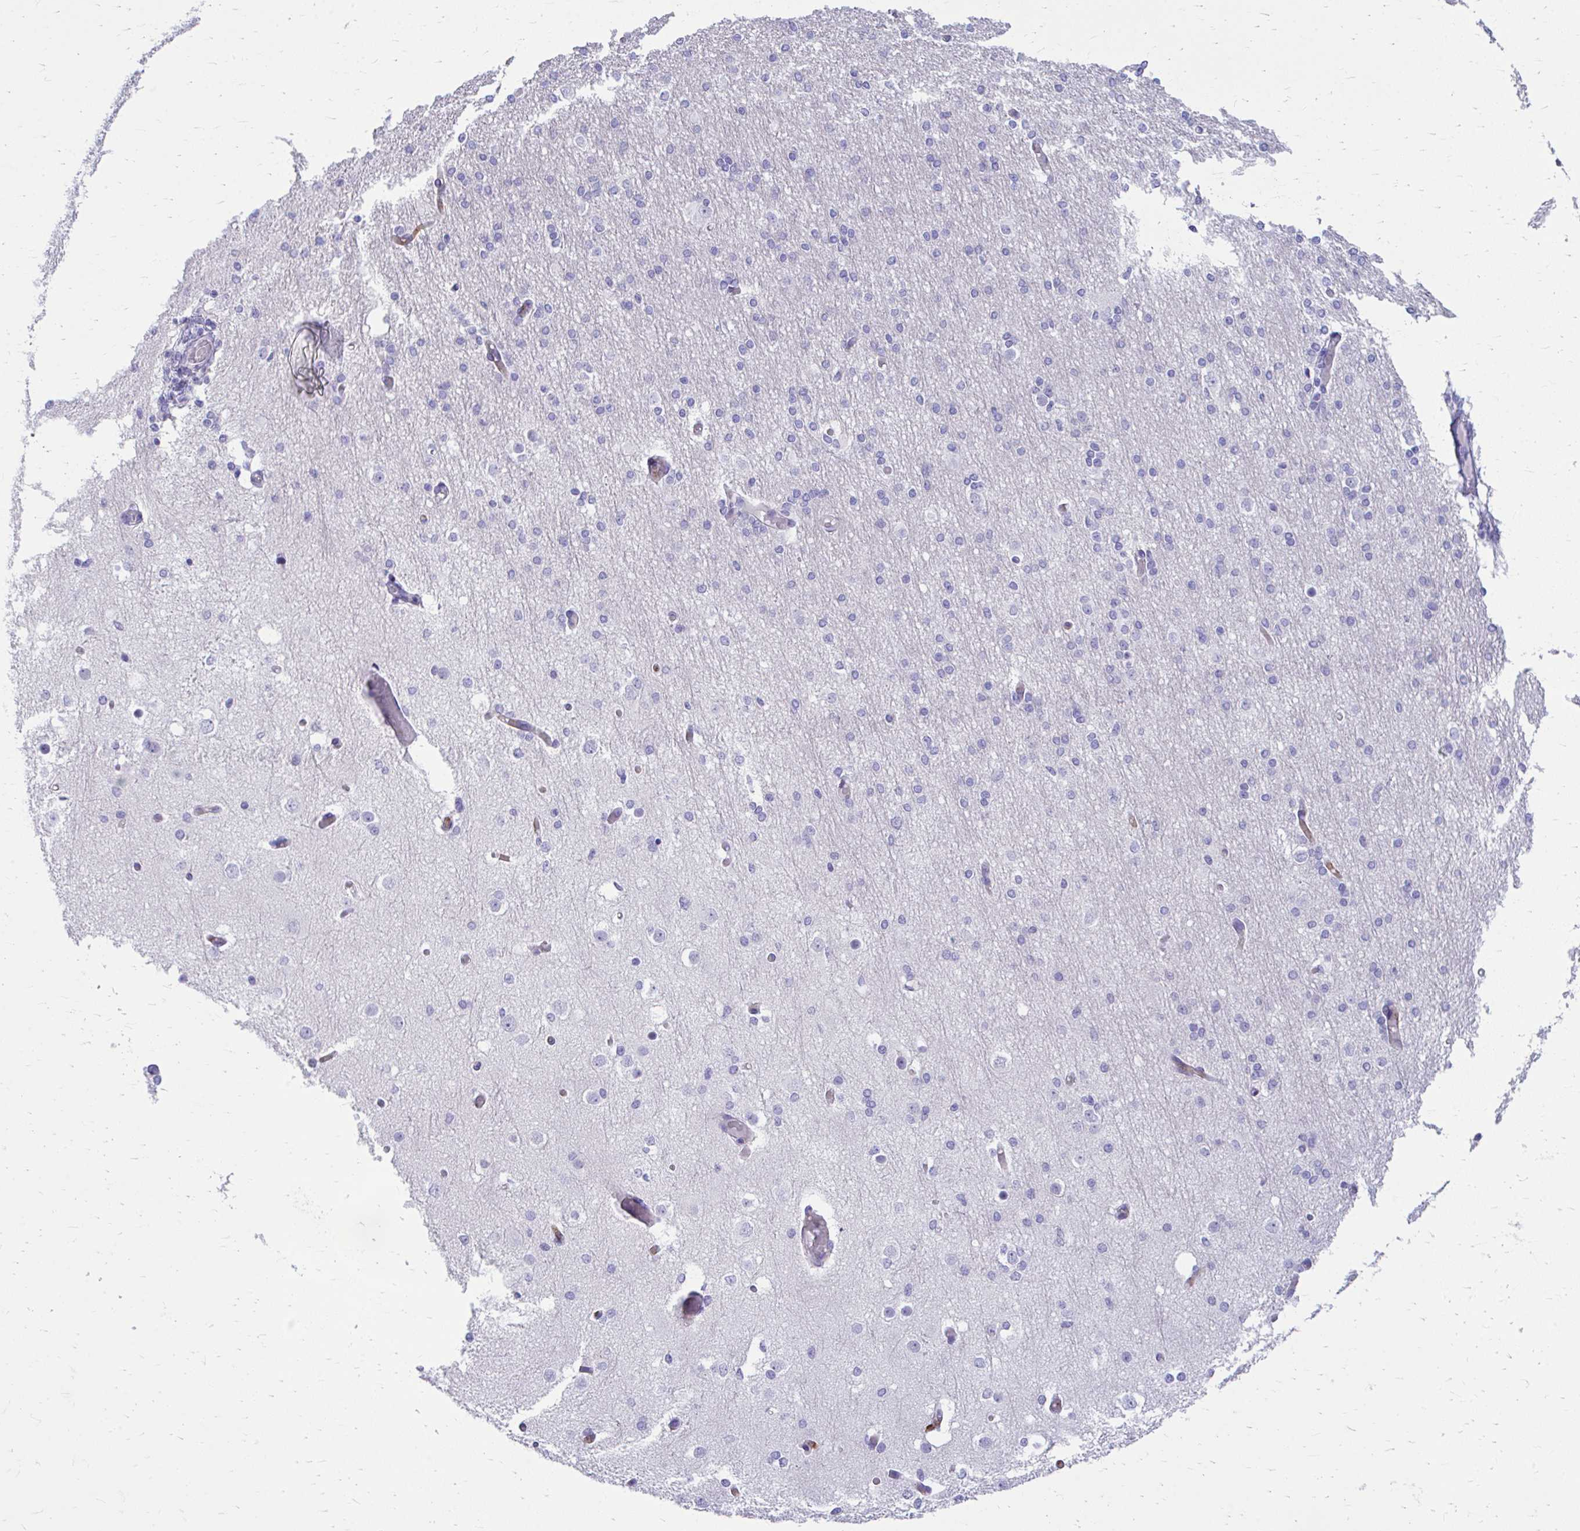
{"staining": {"intensity": "negative", "quantity": "none", "location": "none"}, "tissue": "cerebral cortex", "cell_type": "Endothelial cells", "image_type": "normal", "snomed": [{"axis": "morphology", "description": "Normal tissue, NOS"}, {"axis": "morphology", "description": "Inflammation, NOS"}, {"axis": "topography", "description": "Cerebral cortex"}], "caption": "A high-resolution micrograph shows immunohistochemistry (IHC) staining of normal cerebral cortex, which exhibits no significant expression in endothelial cells.", "gene": "ENSG00000285953", "patient": {"sex": "male", "age": 6}}